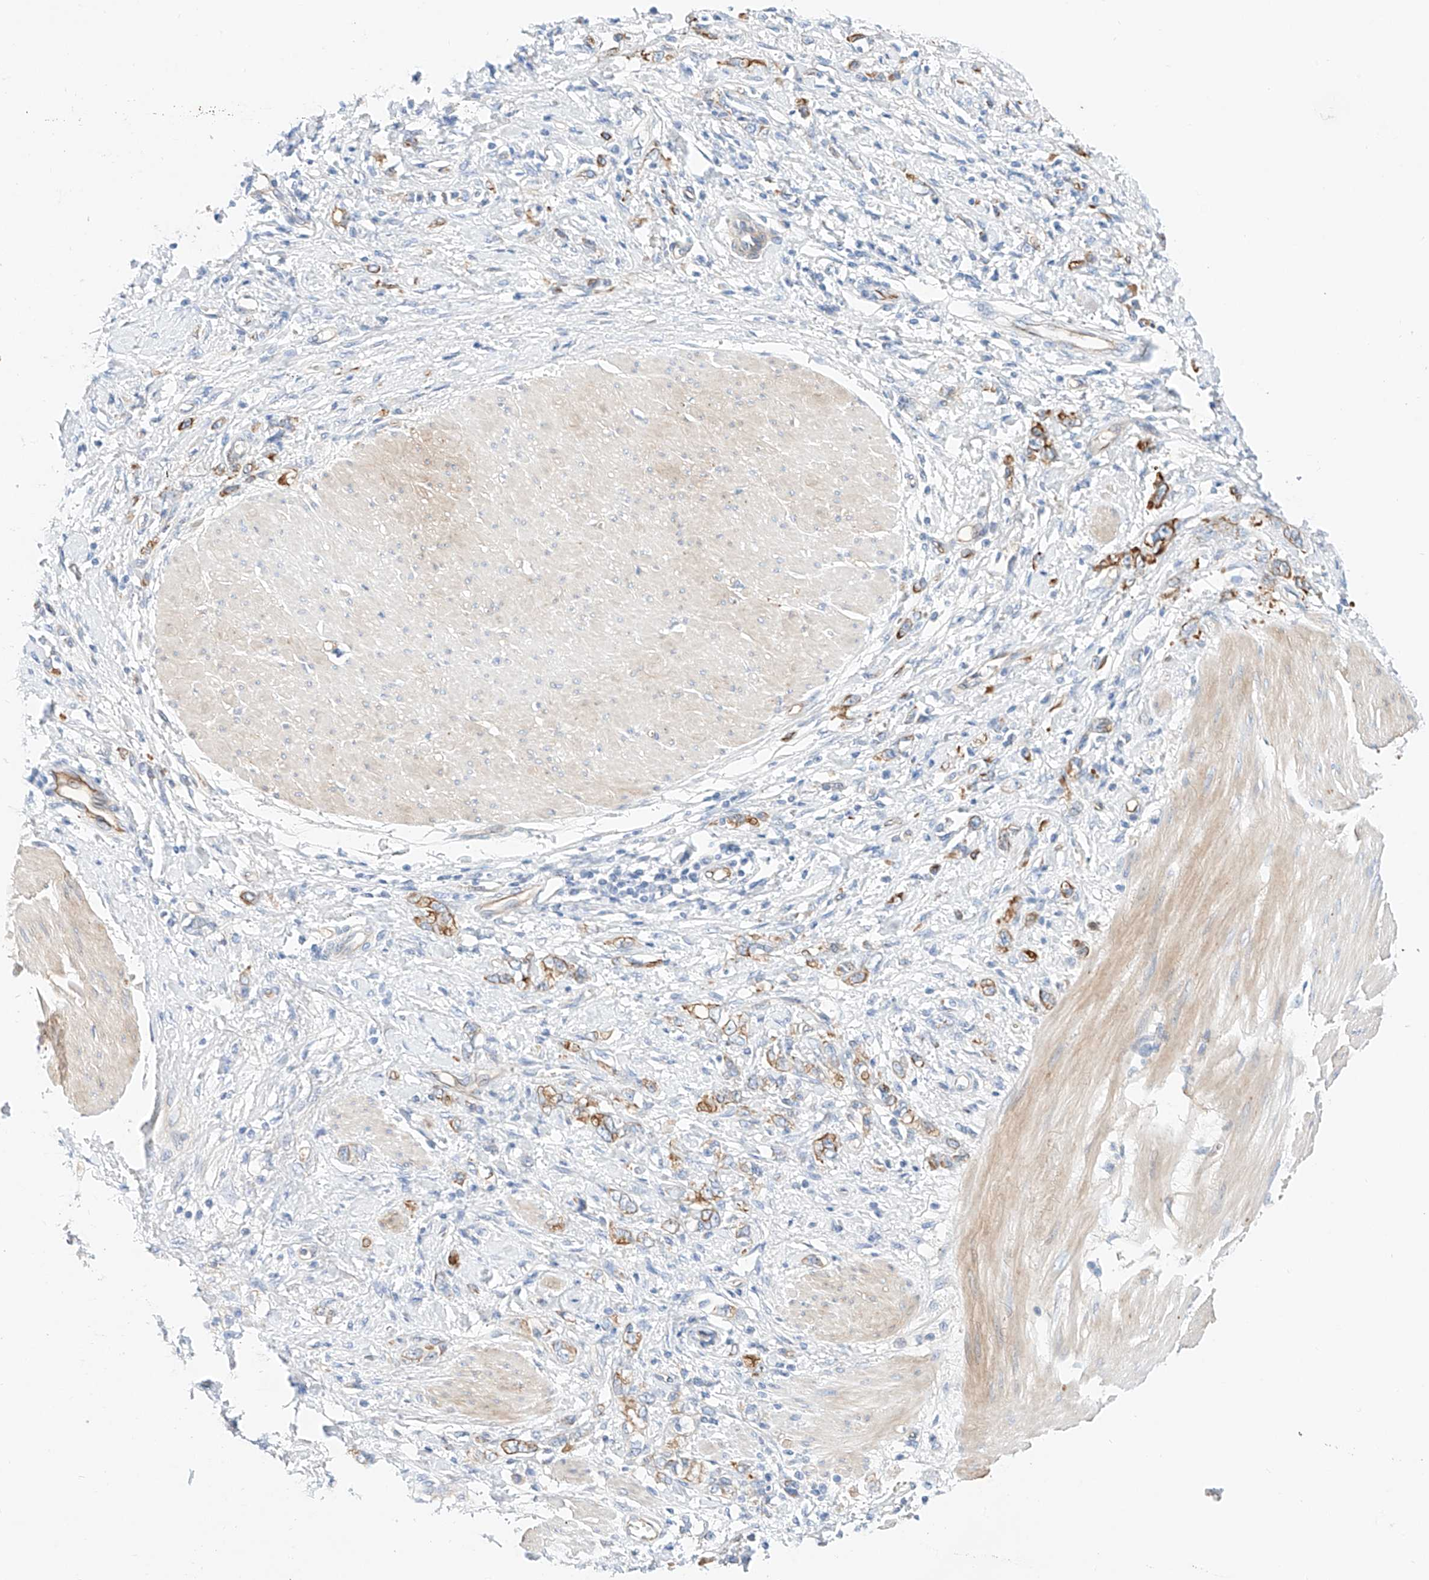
{"staining": {"intensity": "moderate", "quantity": ">75%", "location": "cytoplasmic/membranous"}, "tissue": "stomach cancer", "cell_type": "Tumor cells", "image_type": "cancer", "snomed": [{"axis": "morphology", "description": "Adenocarcinoma, NOS"}, {"axis": "topography", "description": "Stomach"}], "caption": "Brown immunohistochemical staining in adenocarcinoma (stomach) reveals moderate cytoplasmic/membranous positivity in about >75% of tumor cells.", "gene": "SBSPON", "patient": {"sex": "female", "age": 76}}